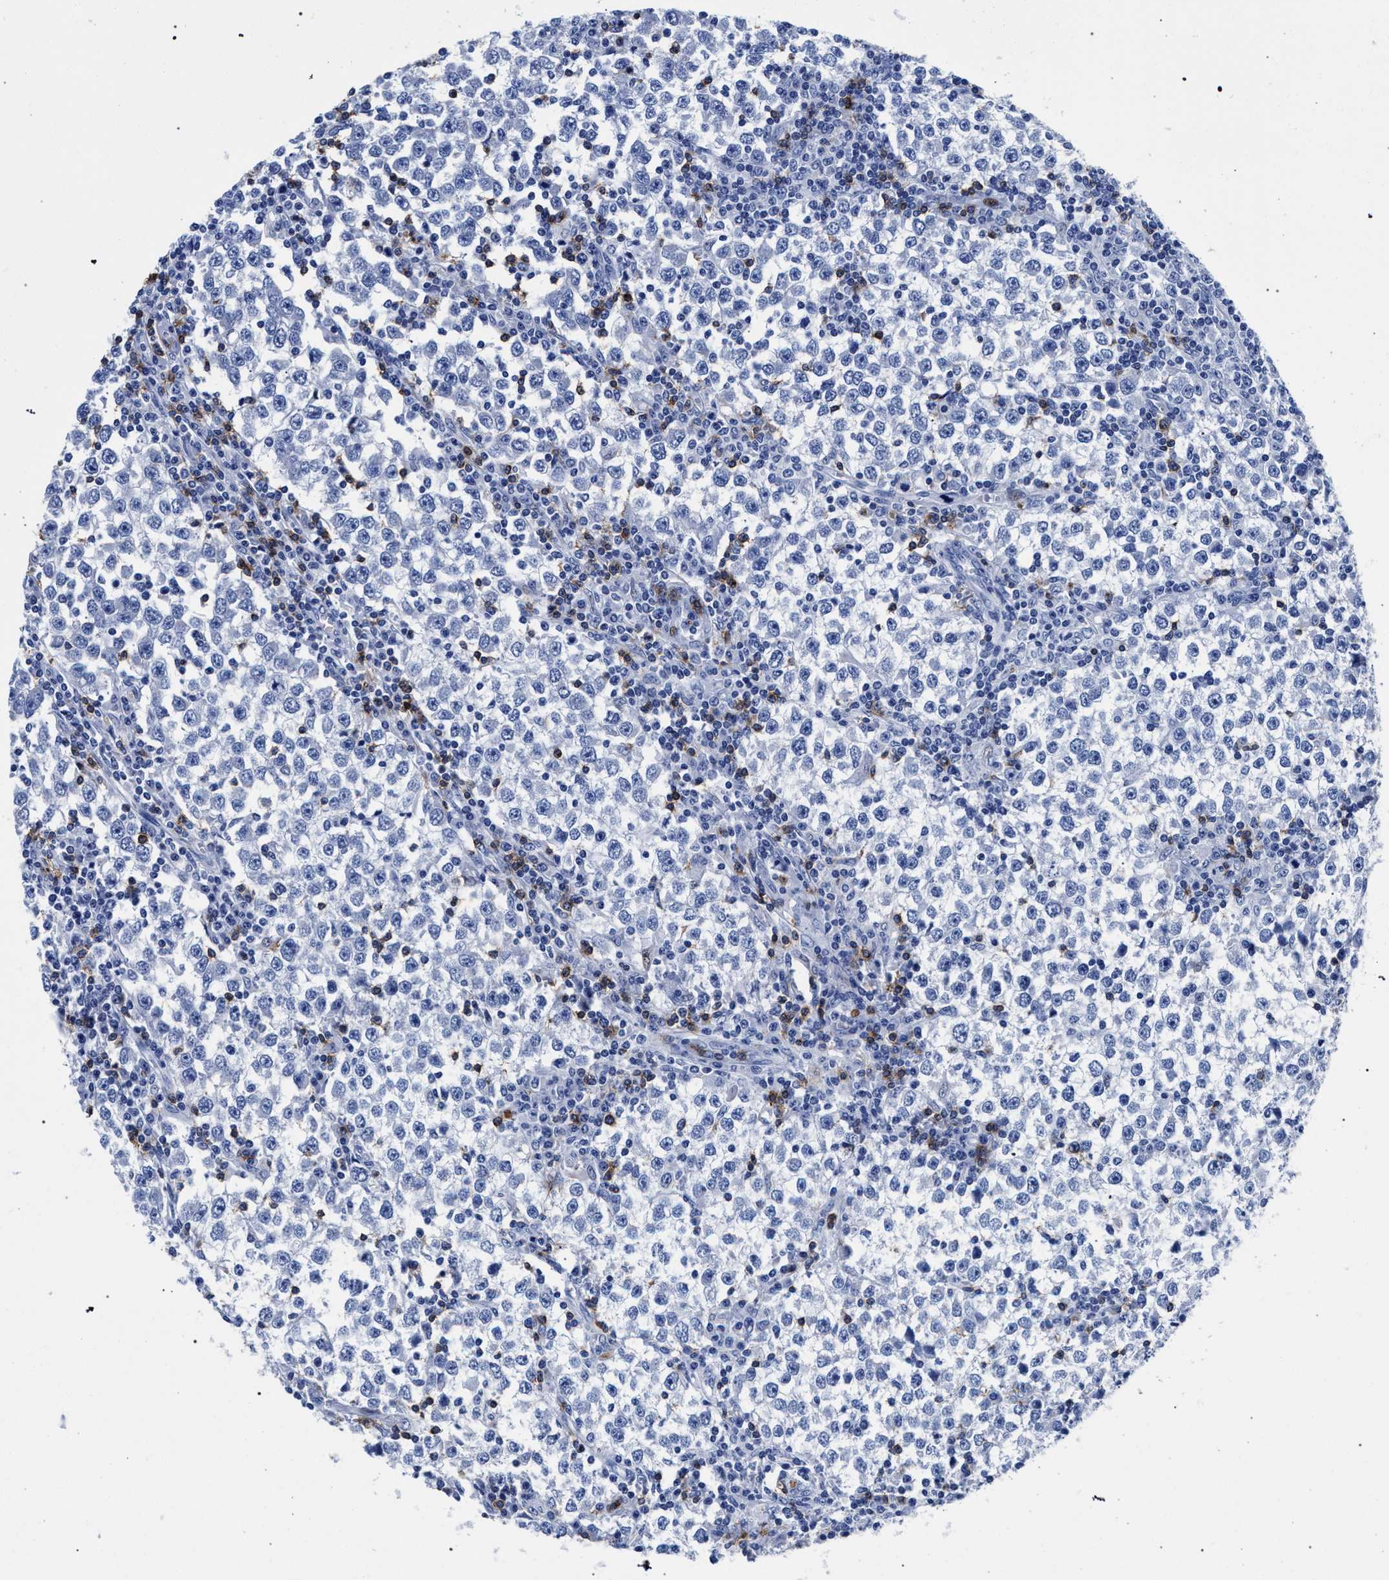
{"staining": {"intensity": "negative", "quantity": "none", "location": "none"}, "tissue": "testis cancer", "cell_type": "Tumor cells", "image_type": "cancer", "snomed": [{"axis": "morphology", "description": "Seminoma, NOS"}, {"axis": "topography", "description": "Testis"}], "caption": "This is a micrograph of IHC staining of seminoma (testis), which shows no staining in tumor cells.", "gene": "KLRK1", "patient": {"sex": "male", "age": 65}}